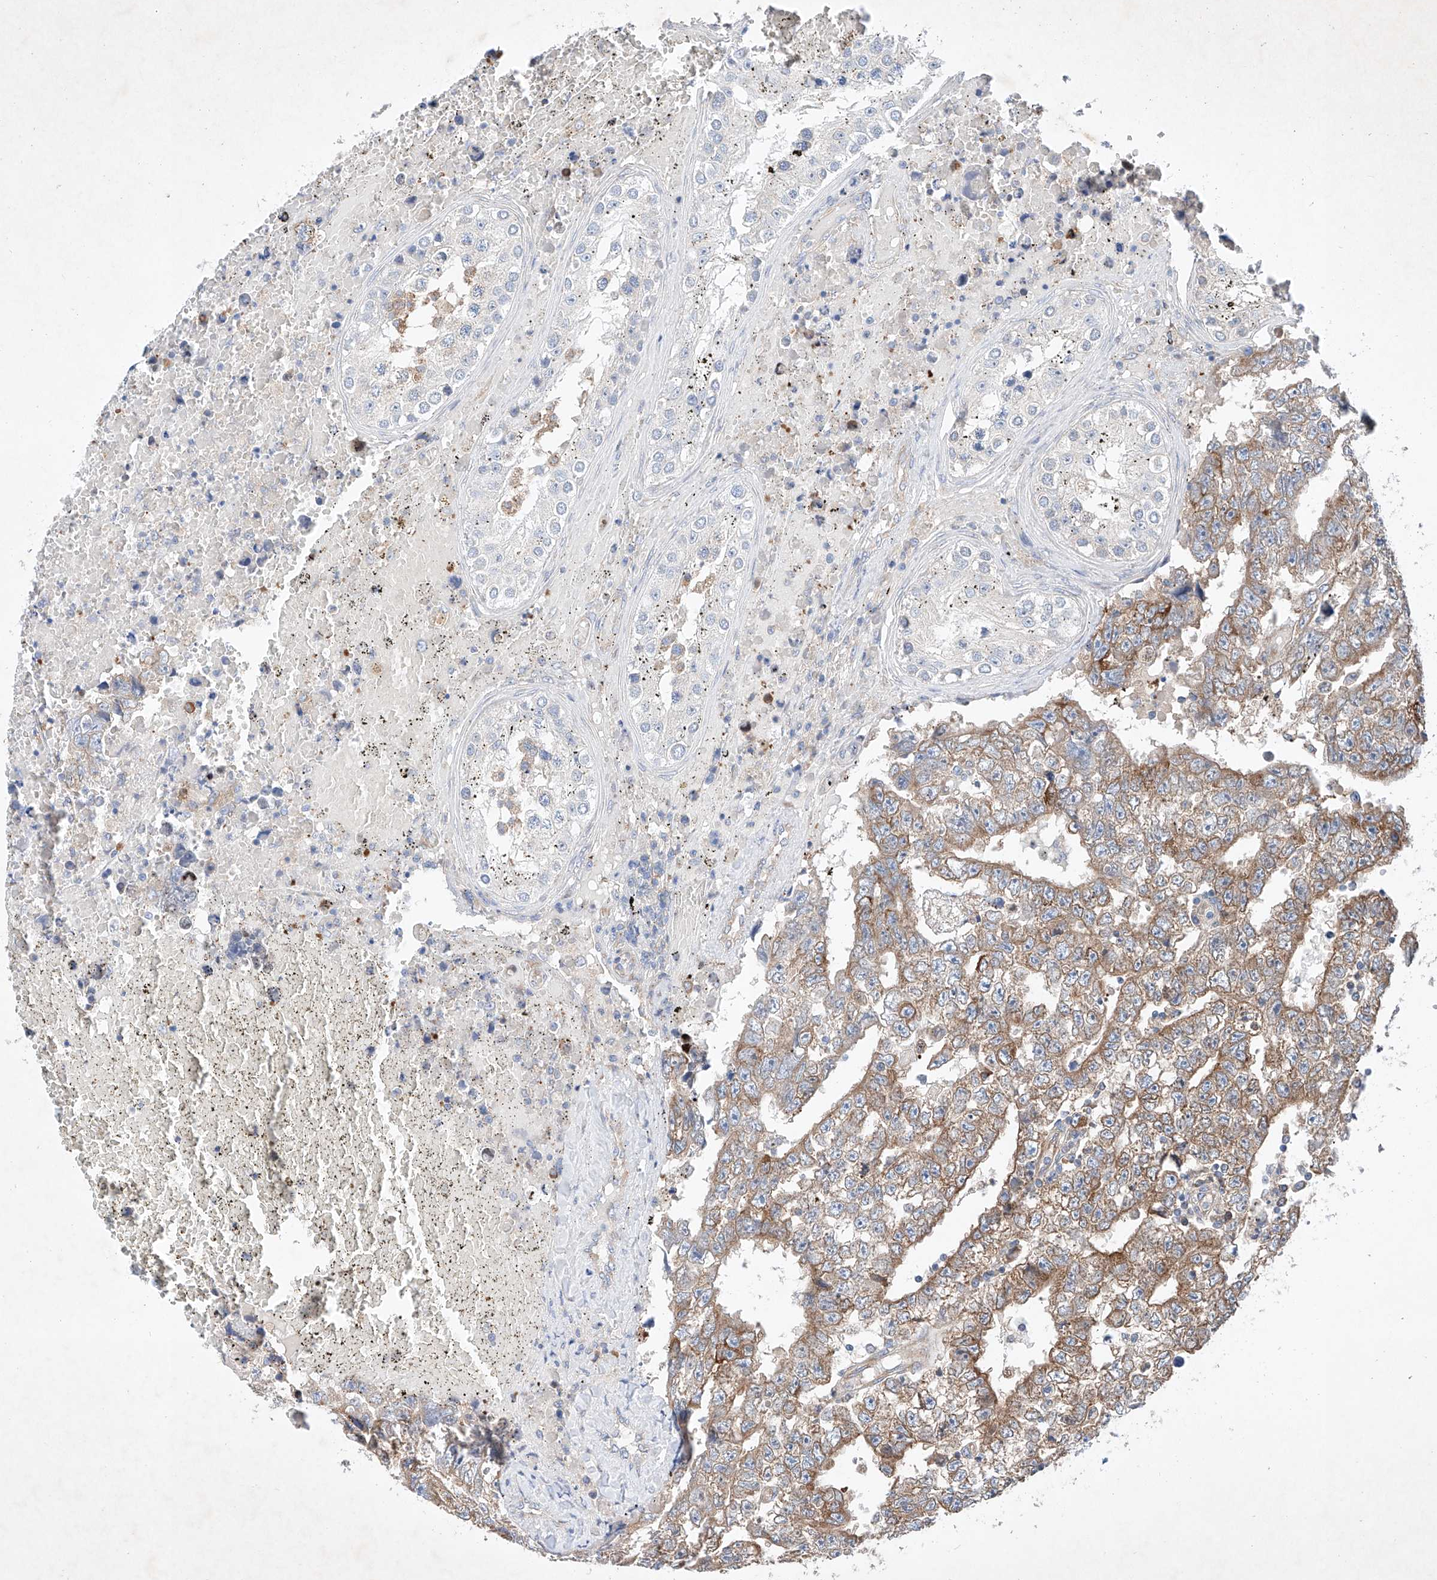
{"staining": {"intensity": "moderate", "quantity": ">75%", "location": "cytoplasmic/membranous"}, "tissue": "testis cancer", "cell_type": "Tumor cells", "image_type": "cancer", "snomed": [{"axis": "morphology", "description": "Carcinoma, Embryonal, NOS"}, {"axis": "topography", "description": "Testis"}], "caption": "Immunohistochemical staining of embryonal carcinoma (testis) exhibits moderate cytoplasmic/membranous protein expression in about >75% of tumor cells. (Brightfield microscopy of DAB IHC at high magnification).", "gene": "FASTK", "patient": {"sex": "male", "age": 25}}